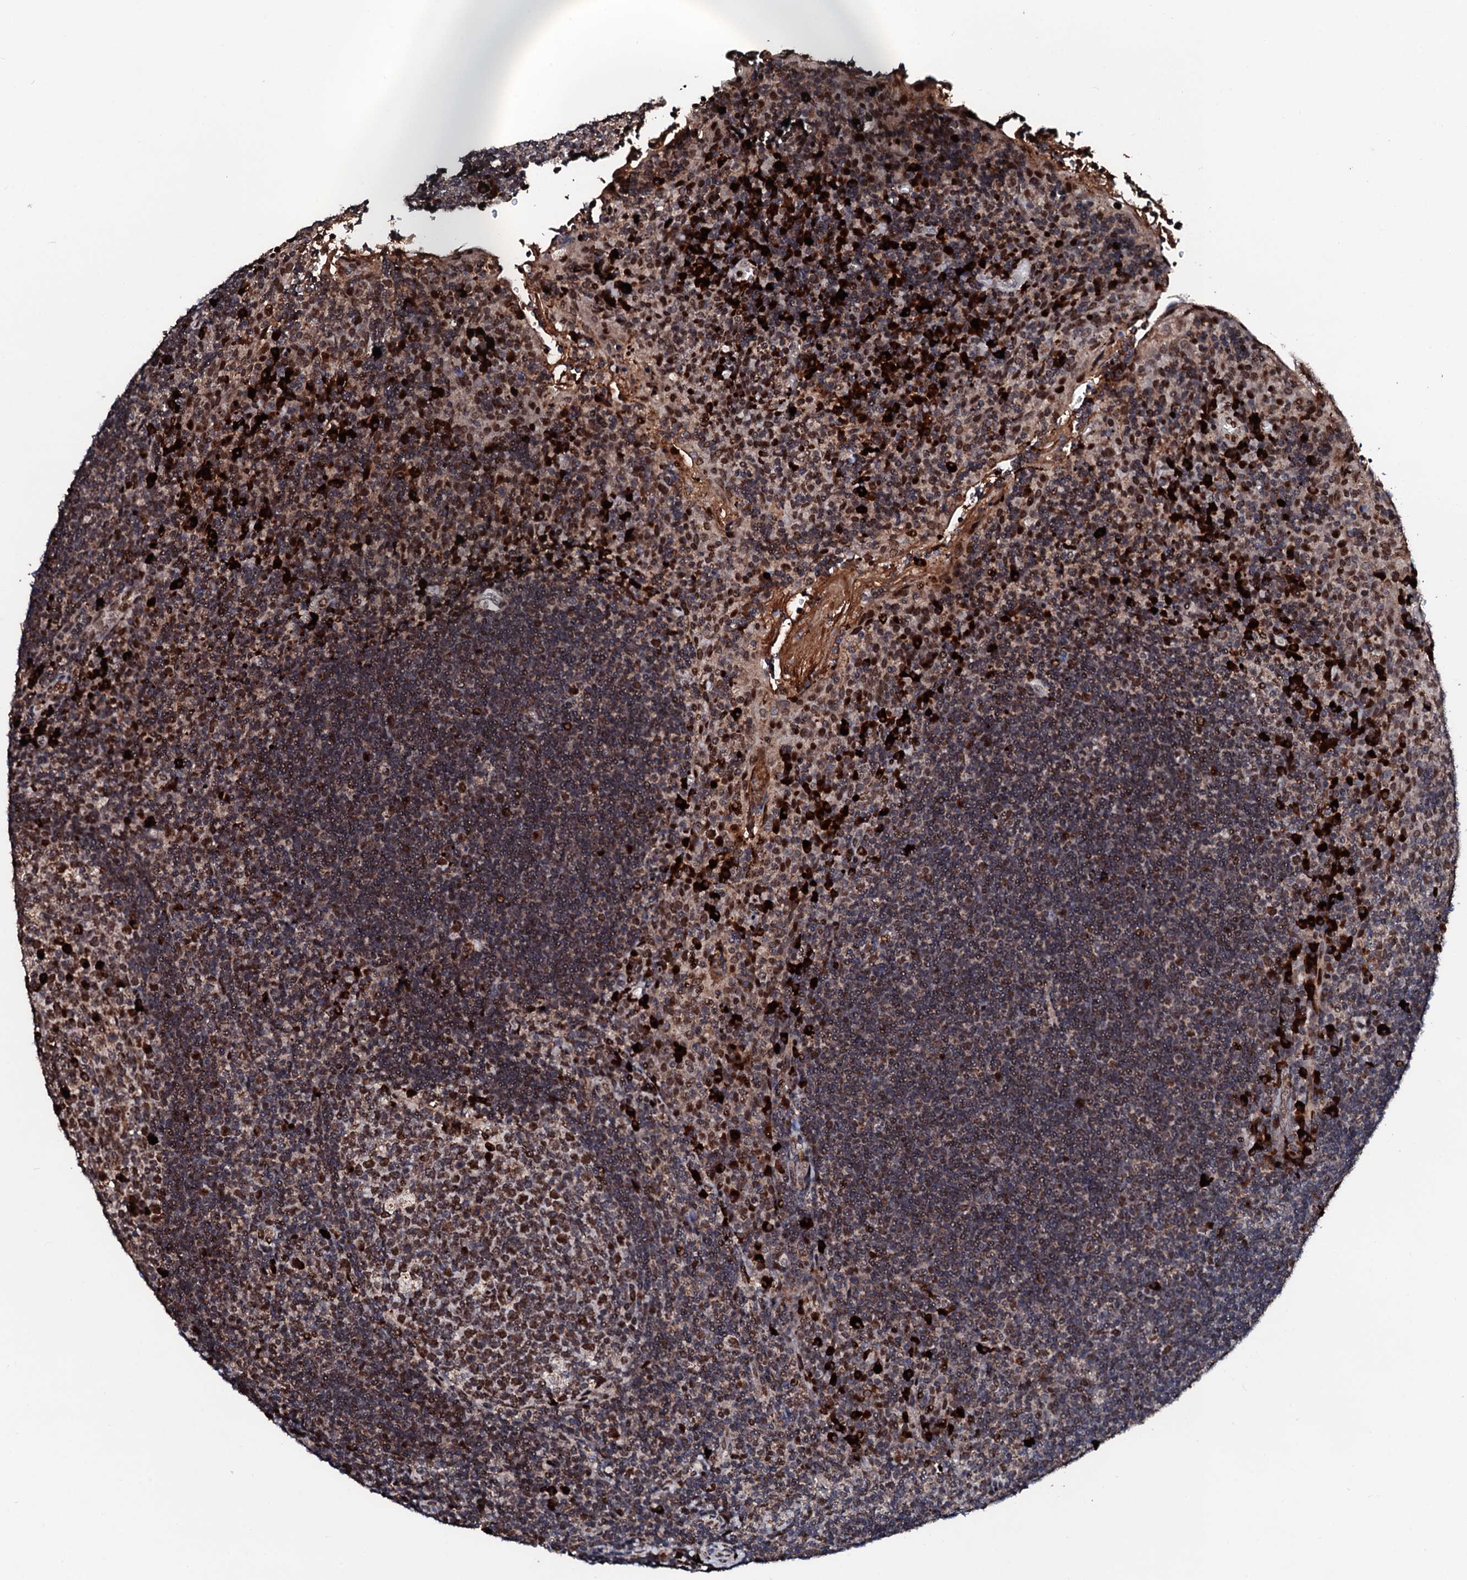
{"staining": {"intensity": "moderate", "quantity": ">75%", "location": "nuclear"}, "tissue": "tonsil", "cell_type": "Germinal center cells", "image_type": "normal", "snomed": [{"axis": "morphology", "description": "Normal tissue, NOS"}, {"axis": "topography", "description": "Tonsil"}], "caption": "This micrograph demonstrates unremarkable tonsil stained with immunohistochemistry to label a protein in brown. The nuclear of germinal center cells show moderate positivity for the protein. Nuclei are counter-stained blue.", "gene": "KIF18A", "patient": {"sex": "male", "age": 17}}